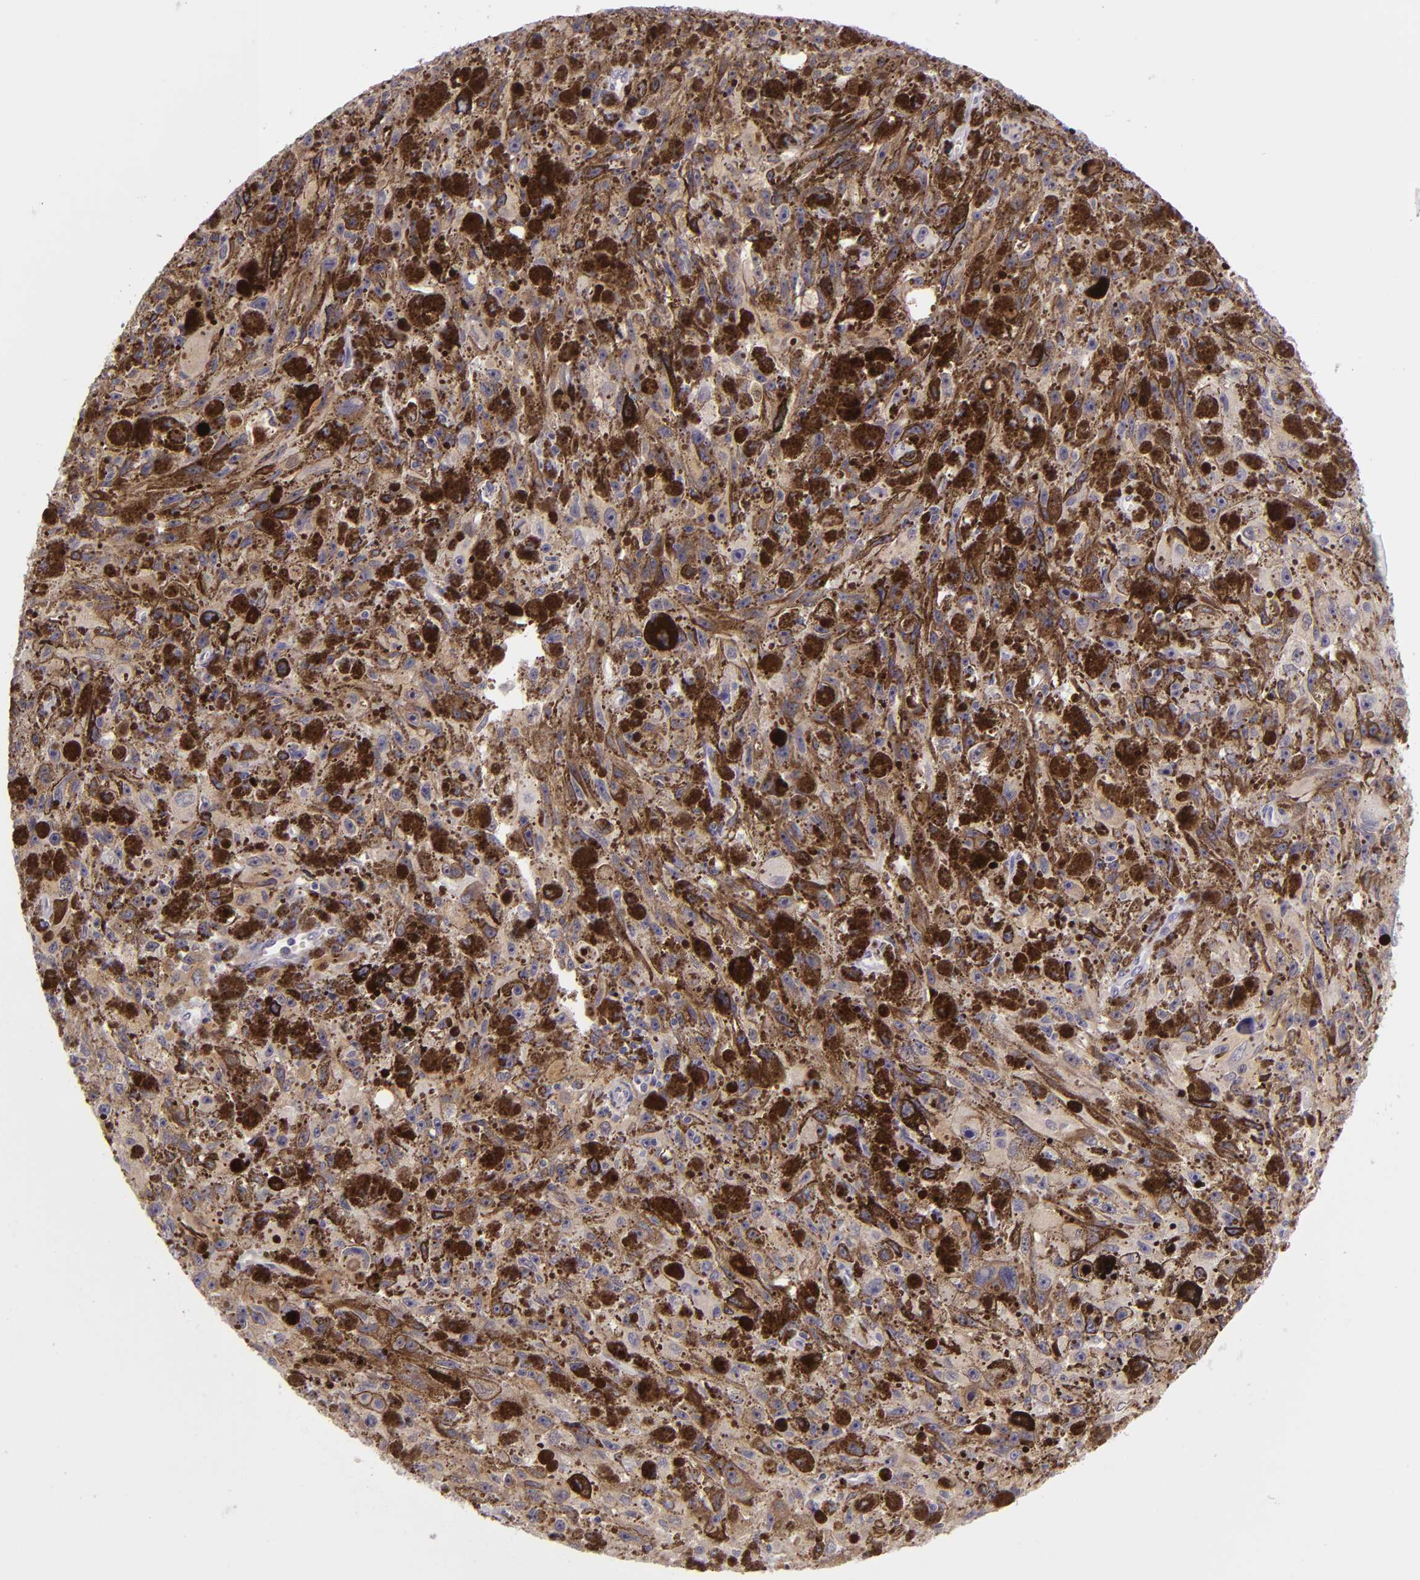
{"staining": {"intensity": "strong", "quantity": ">75%", "location": "cytoplasmic/membranous,nuclear"}, "tissue": "melanoma", "cell_type": "Tumor cells", "image_type": "cancer", "snomed": [{"axis": "morphology", "description": "Malignant melanoma, NOS"}, {"axis": "topography", "description": "Skin"}], "caption": "The micrograph displays staining of malignant melanoma, revealing strong cytoplasmic/membranous and nuclear protein expression (brown color) within tumor cells. Immunohistochemistry stains the protein in brown and the nuclei are stained blue.", "gene": "CSE1L", "patient": {"sex": "female", "age": 104}}